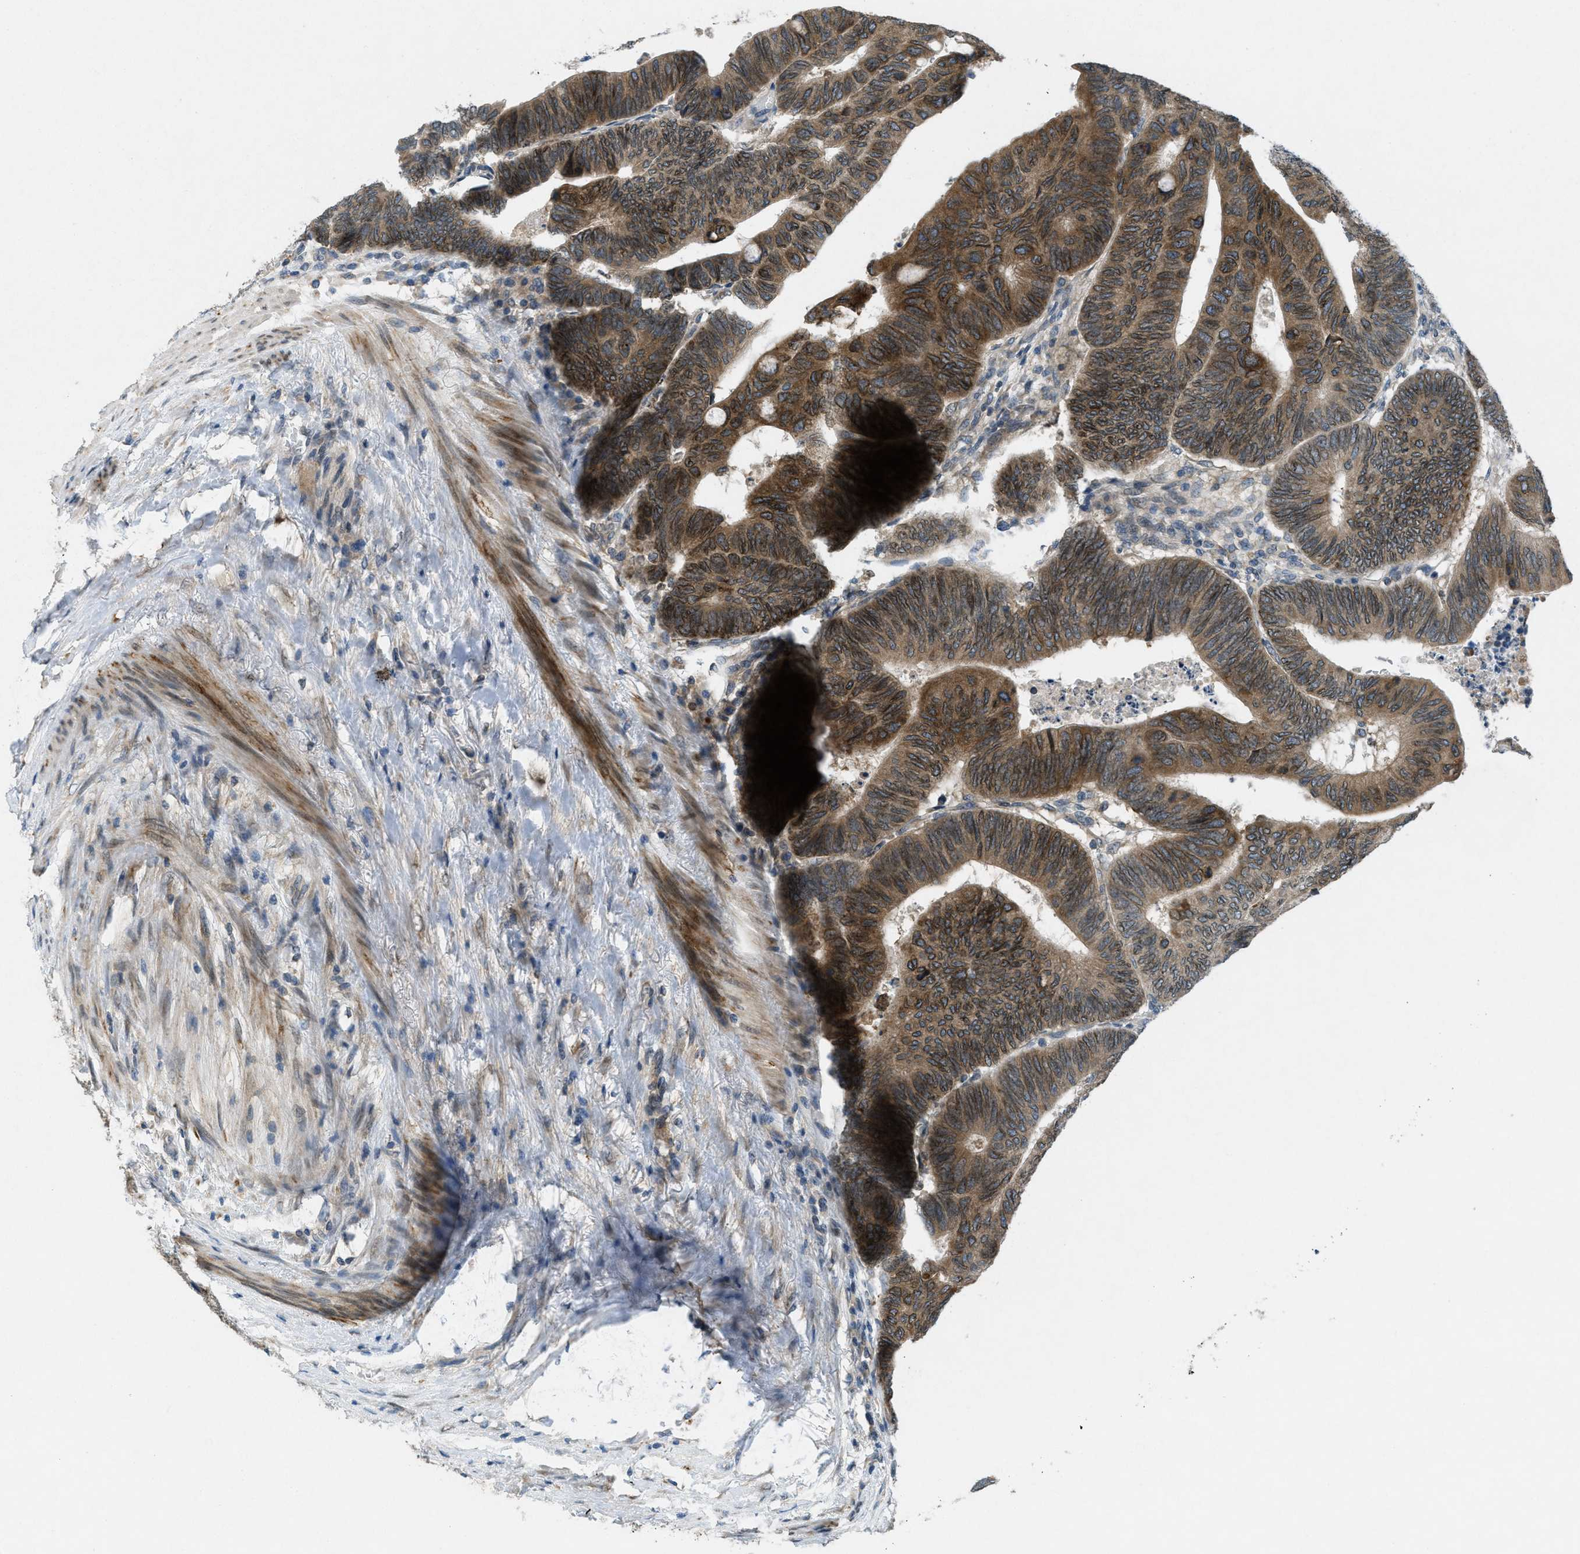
{"staining": {"intensity": "strong", "quantity": ">75%", "location": "cytoplasmic/membranous"}, "tissue": "colorectal cancer", "cell_type": "Tumor cells", "image_type": "cancer", "snomed": [{"axis": "morphology", "description": "Normal tissue, NOS"}, {"axis": "morphology", "description": "Adenocarcinoma, NOS"}, {"axis": "topography", "description": "Rectum"}, {"axis": "topography", "description": "Peripheral nerve tissue"}], "caption": "Human colorectal cancer (adenocarcinoma) stained with a protein marker shows strong staining in tumor cells.", "gene": "SIGMAR1", "patient": {"sex": "male", "age": 92}}